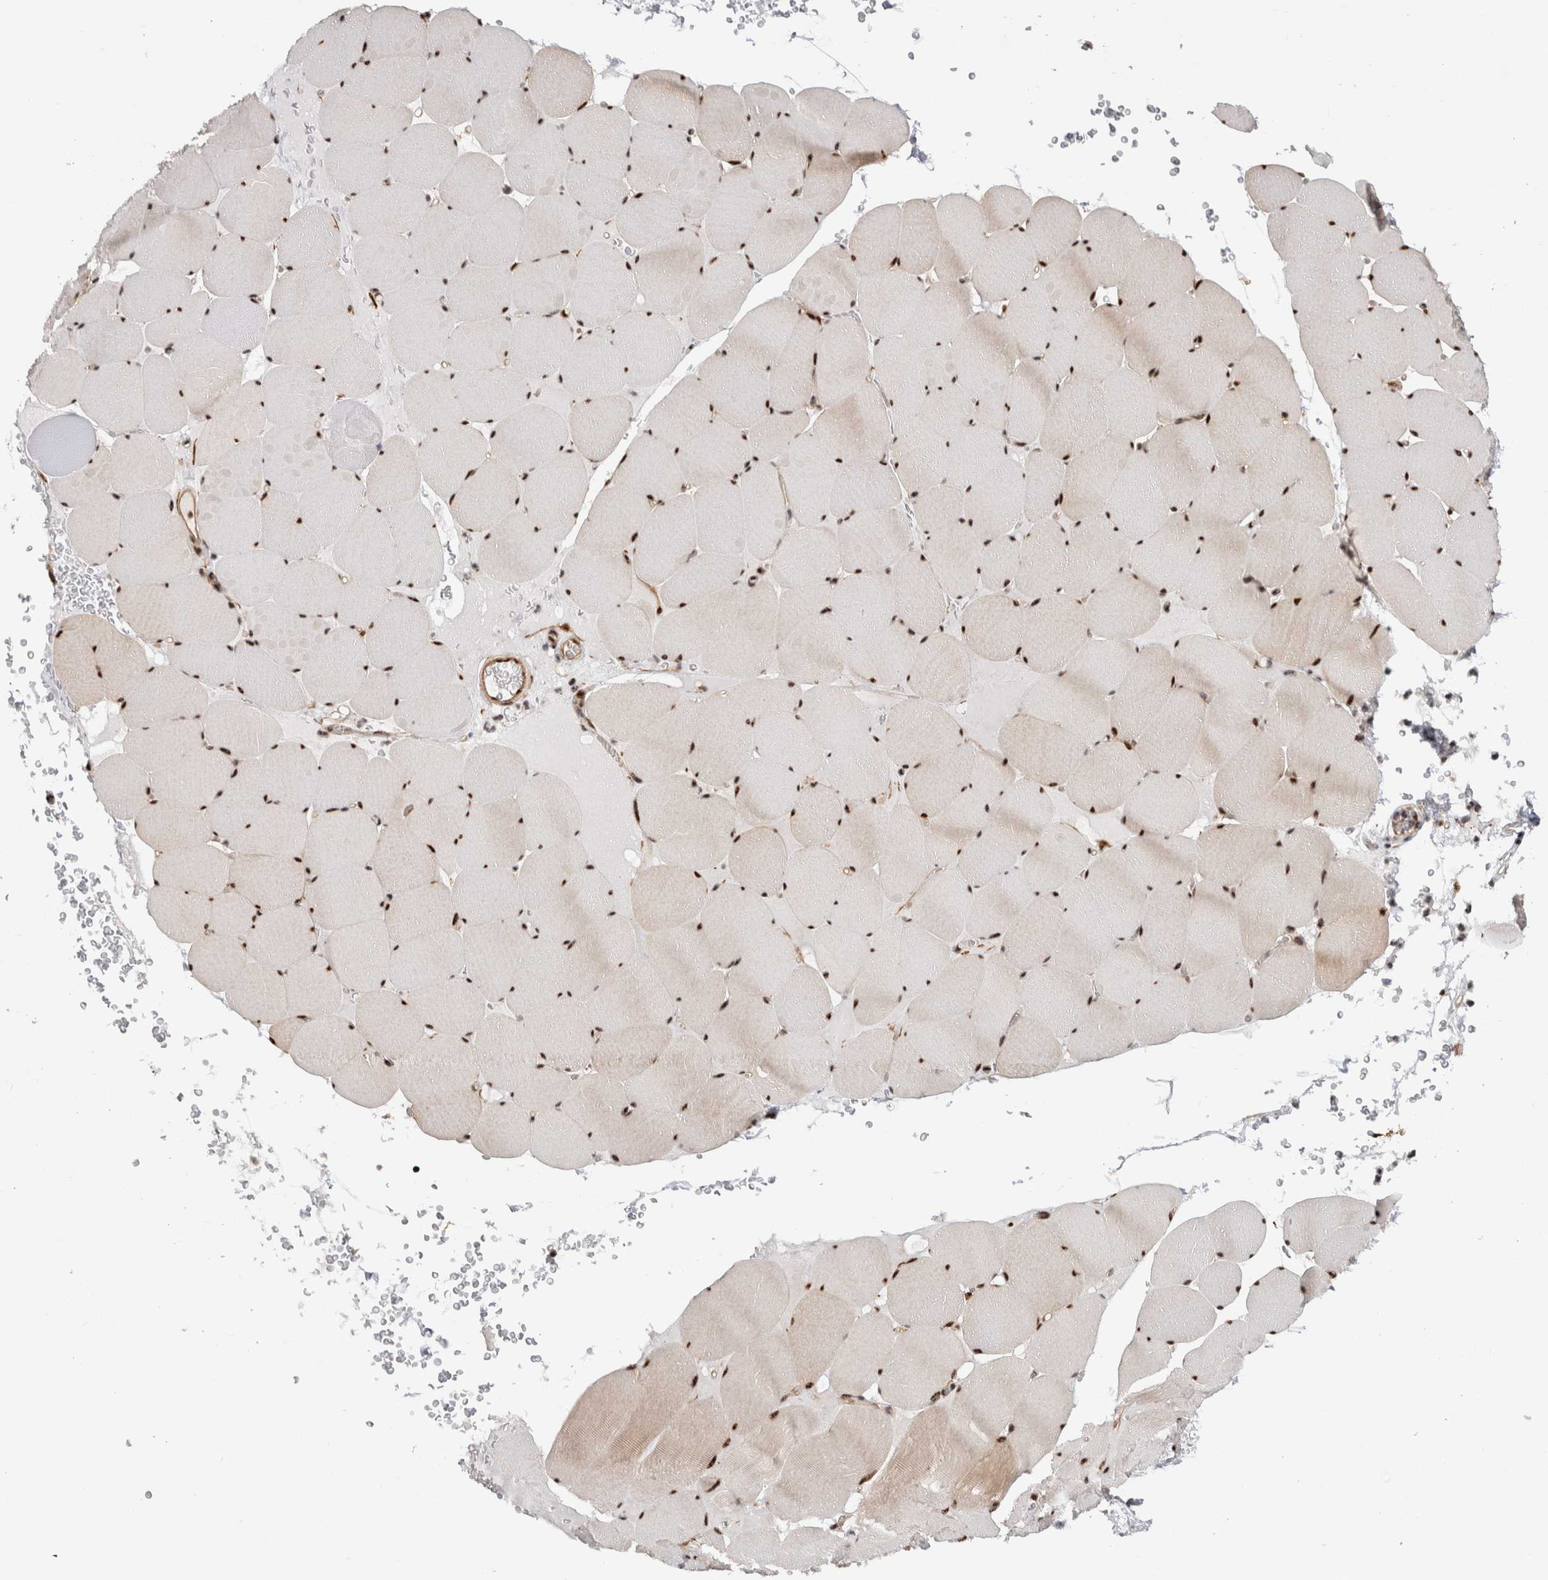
{"staining": {"intensity": "strong", "quantity": ">75%", "location": "cytoplasmic/membranous,nuclear"}, "tissue": "skeletal muscle", "cell_type": "Myocytes", "image_type": "normal", "snomed": [{"axis": "morphology", "description": "Normal tissue, NOS"}, {"axis": "topography", "description": "Skeletal muscle"}], "caption": "An immunohistochemistry (IHC) histopathology image of normal tissue is shown. Protein staining in brown shows strong cytoplasmic/membranous,nuclear positivity in skeletal muscle within myocytes. The protein is shown in brown color, while the nuclei are stained blue.", "gene": "MKNK1", "patient": {"sex": "male", "age": 62}}